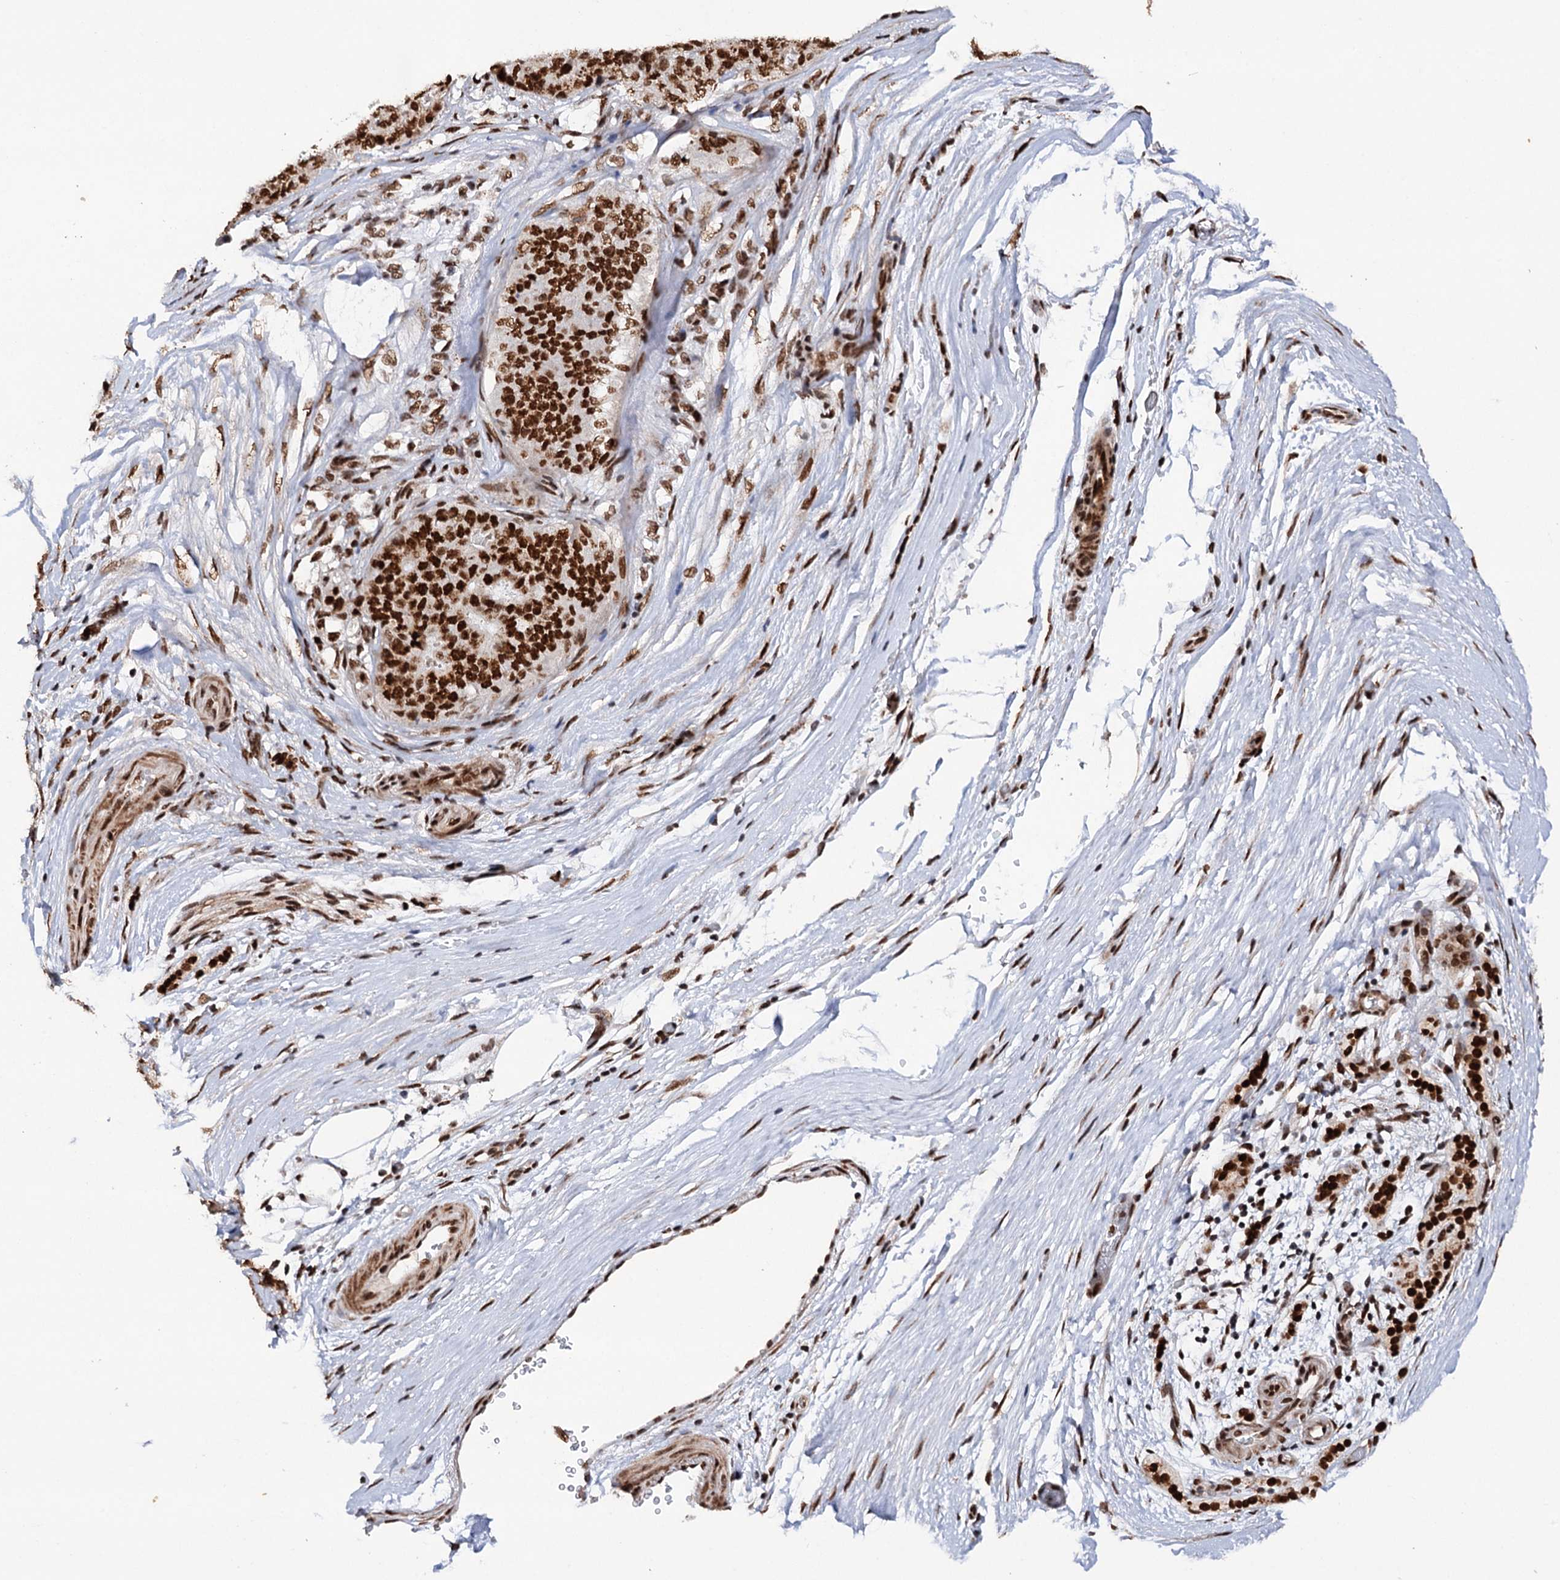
{"staining": {"intensity": "strong", "quantity": ">75%", "location": "nuclear"}, "tissue": "pancreatic cancer", "cell_type": "Tumor cells", "image_type": "cancer", "snomed": [{"axis": "morphology", "description": "Adenocarcinoma, NOS"}, {"axis": "topography", "description": "Pancreas"}], "caption": "Immunohistochemical staining of adenocarcinoma (pancreatic) shows high levels of strong nuclear protein expression in about >75% of tumor cells.", "gene": "MATR3", "patient": {"sex": "male", "age": 50}}